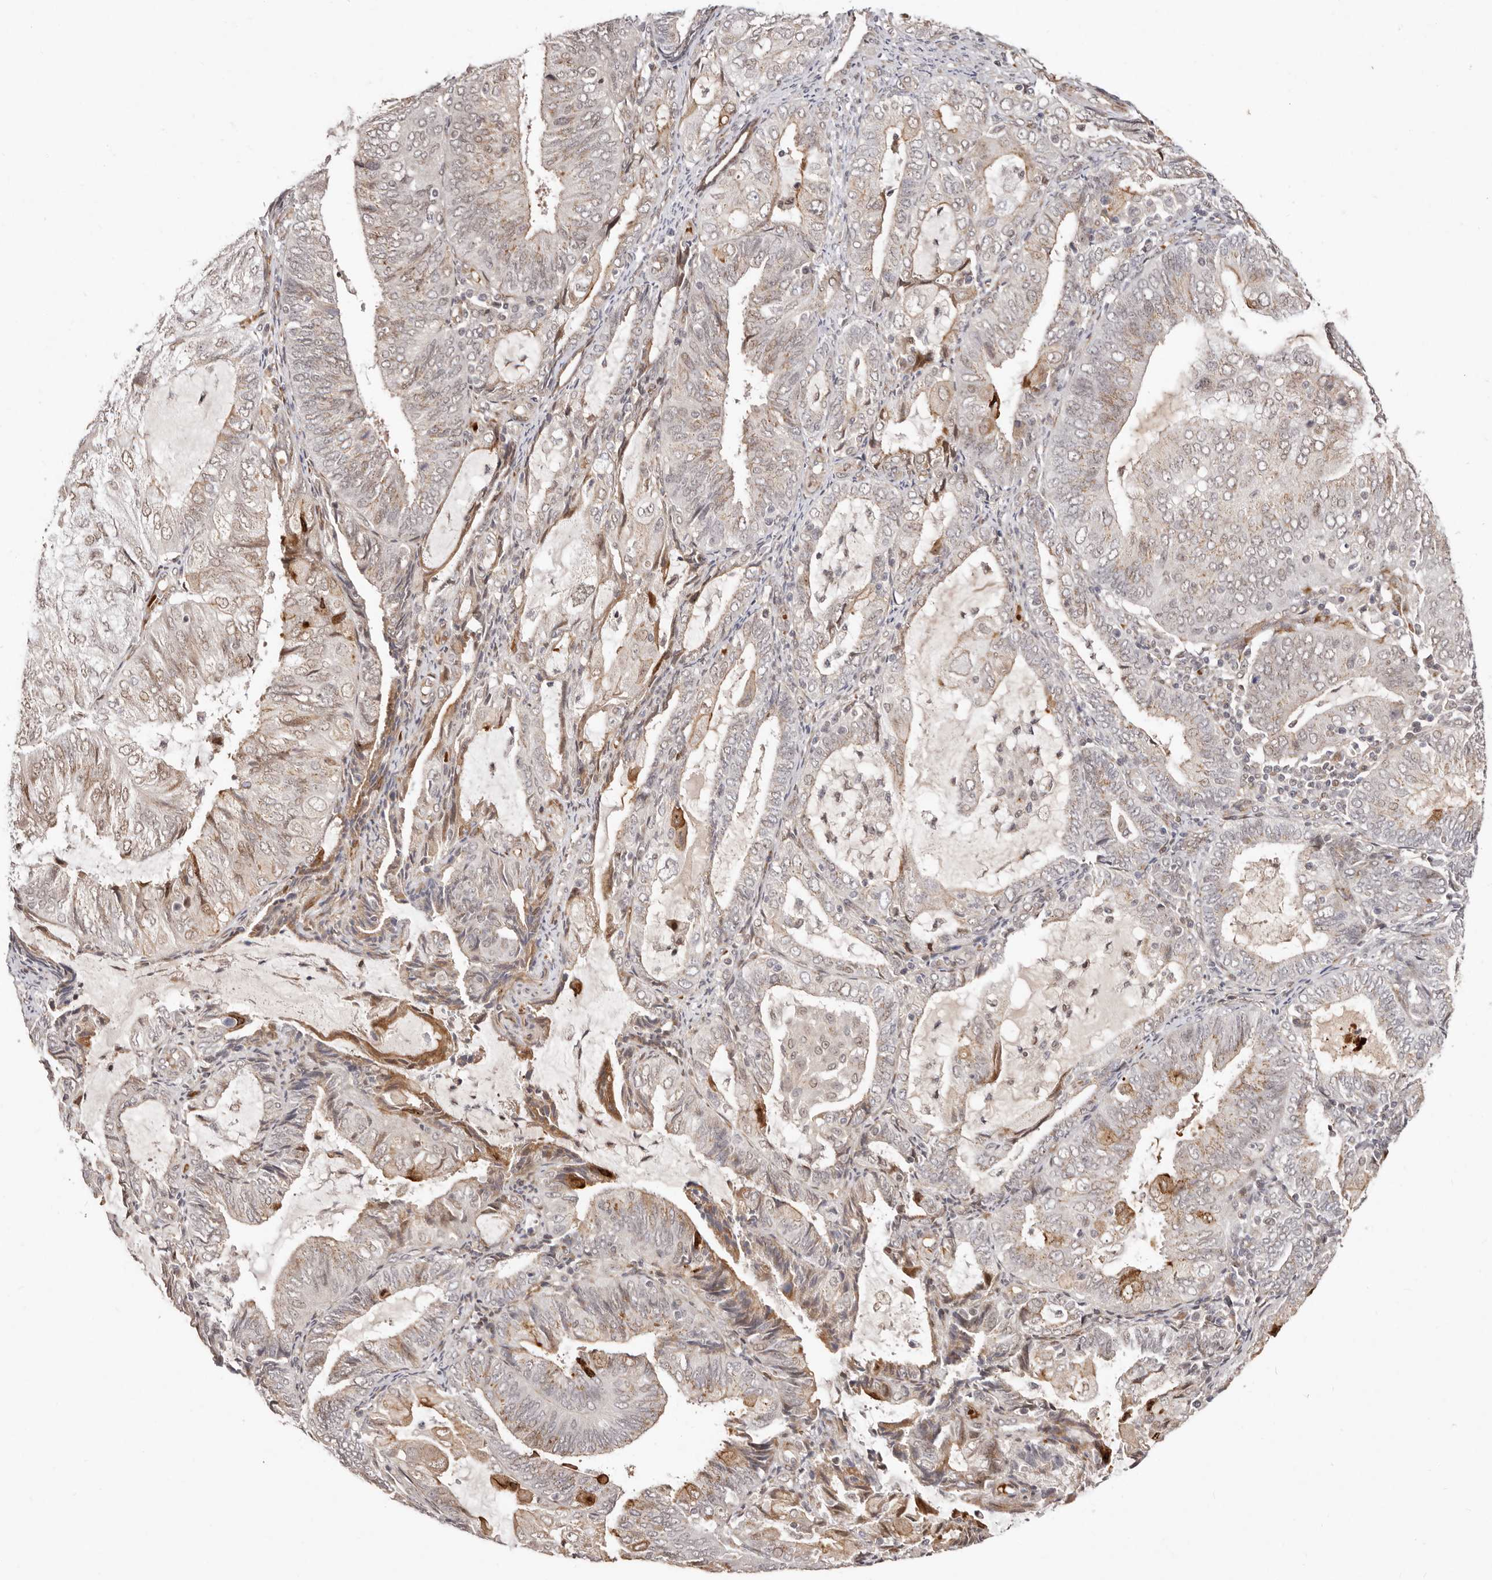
{"staining": {"intensity": "moderate", "quantity": "25%-75%", "location": "cytoplasmic/membranous,nuclear"}, "tissue": "endometrial cancer", "cell_type": "Tumor cells", "image_type": "cancer", "snomed": [{"axis": "morphology", "description": "Adenocarcinoma, NOS"}, {"axis": "topography", "description": "Endometrium"}], "caption": "Immunohistochemistry (IHC) staining of endometrial cancer, which displays medium levels of moderate cytoplasmic/membranous and nuclear expression in about 25%-75% of tumor cells indicating moderate cytoplasmic/membranous and nuclear protein staining. The staining was performed using DAB (brown) for protein detection and nuclei were counterstained in hematoxylin (blue).", "gene": "SRCAP", "patient": {"sex": "female", "age": 81}}